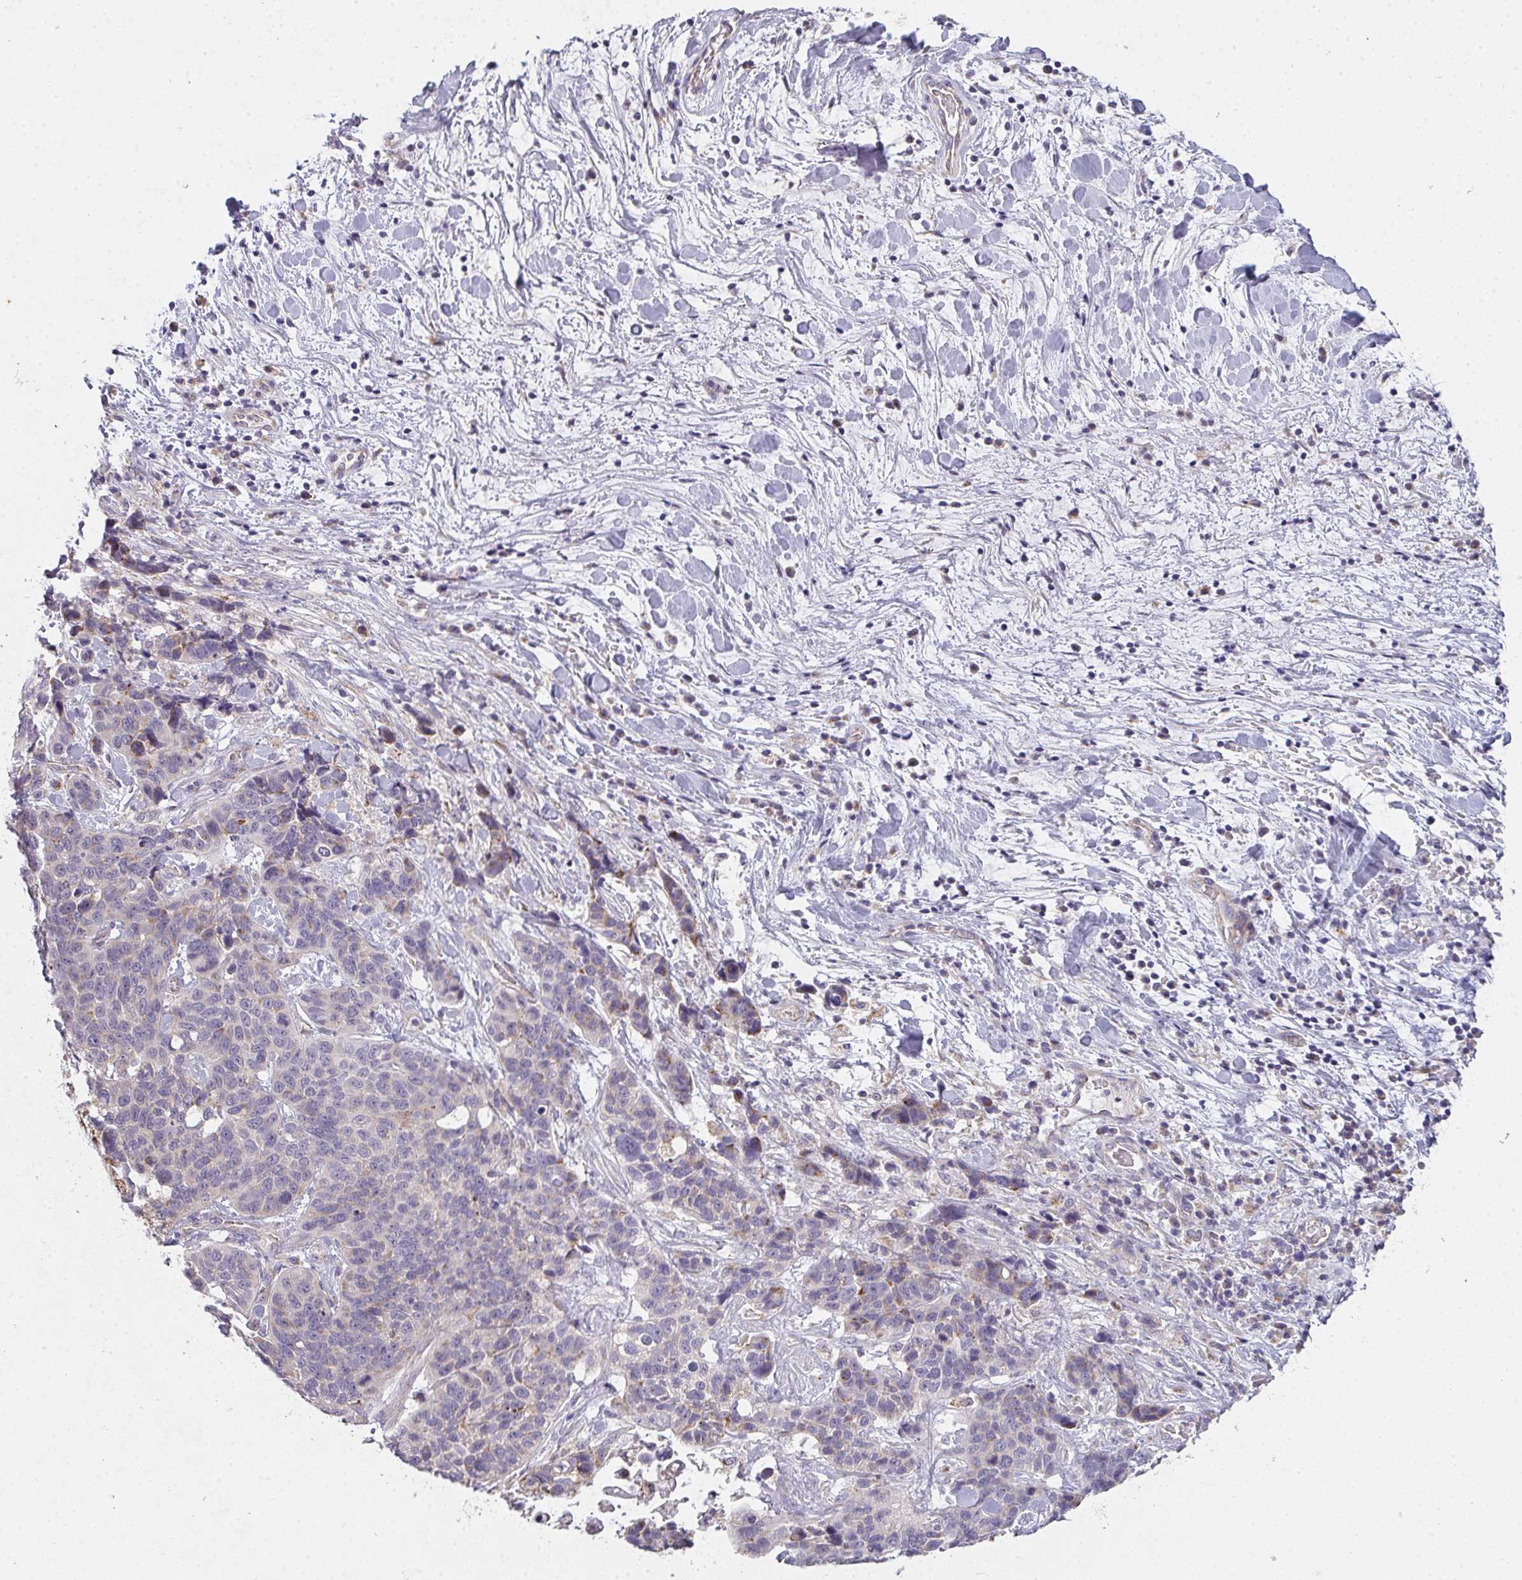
{"staining": {"intensity": "weak", "quantity": "<25%", "location": "cytoplasmic/membranous"}, "tissue": "lung cancer", "cell_type": "Tumor cells", "image_type": "cancer", "snomed": [{"axis": "morphology", "description": "Squamous cell carcinoma, NOS"}, {"axis": "topography", "description": "Lung"}], "caption": "IHC photomicrograph of neoplastic tissue: squamous cell carcinoma (lung) stained with DAB (3,3'-diaminobenzidine) exhibits no significant protein expression in tumor cells.", "gene": "TMEM219", "patient": {"sex": "male", "age": 62}}